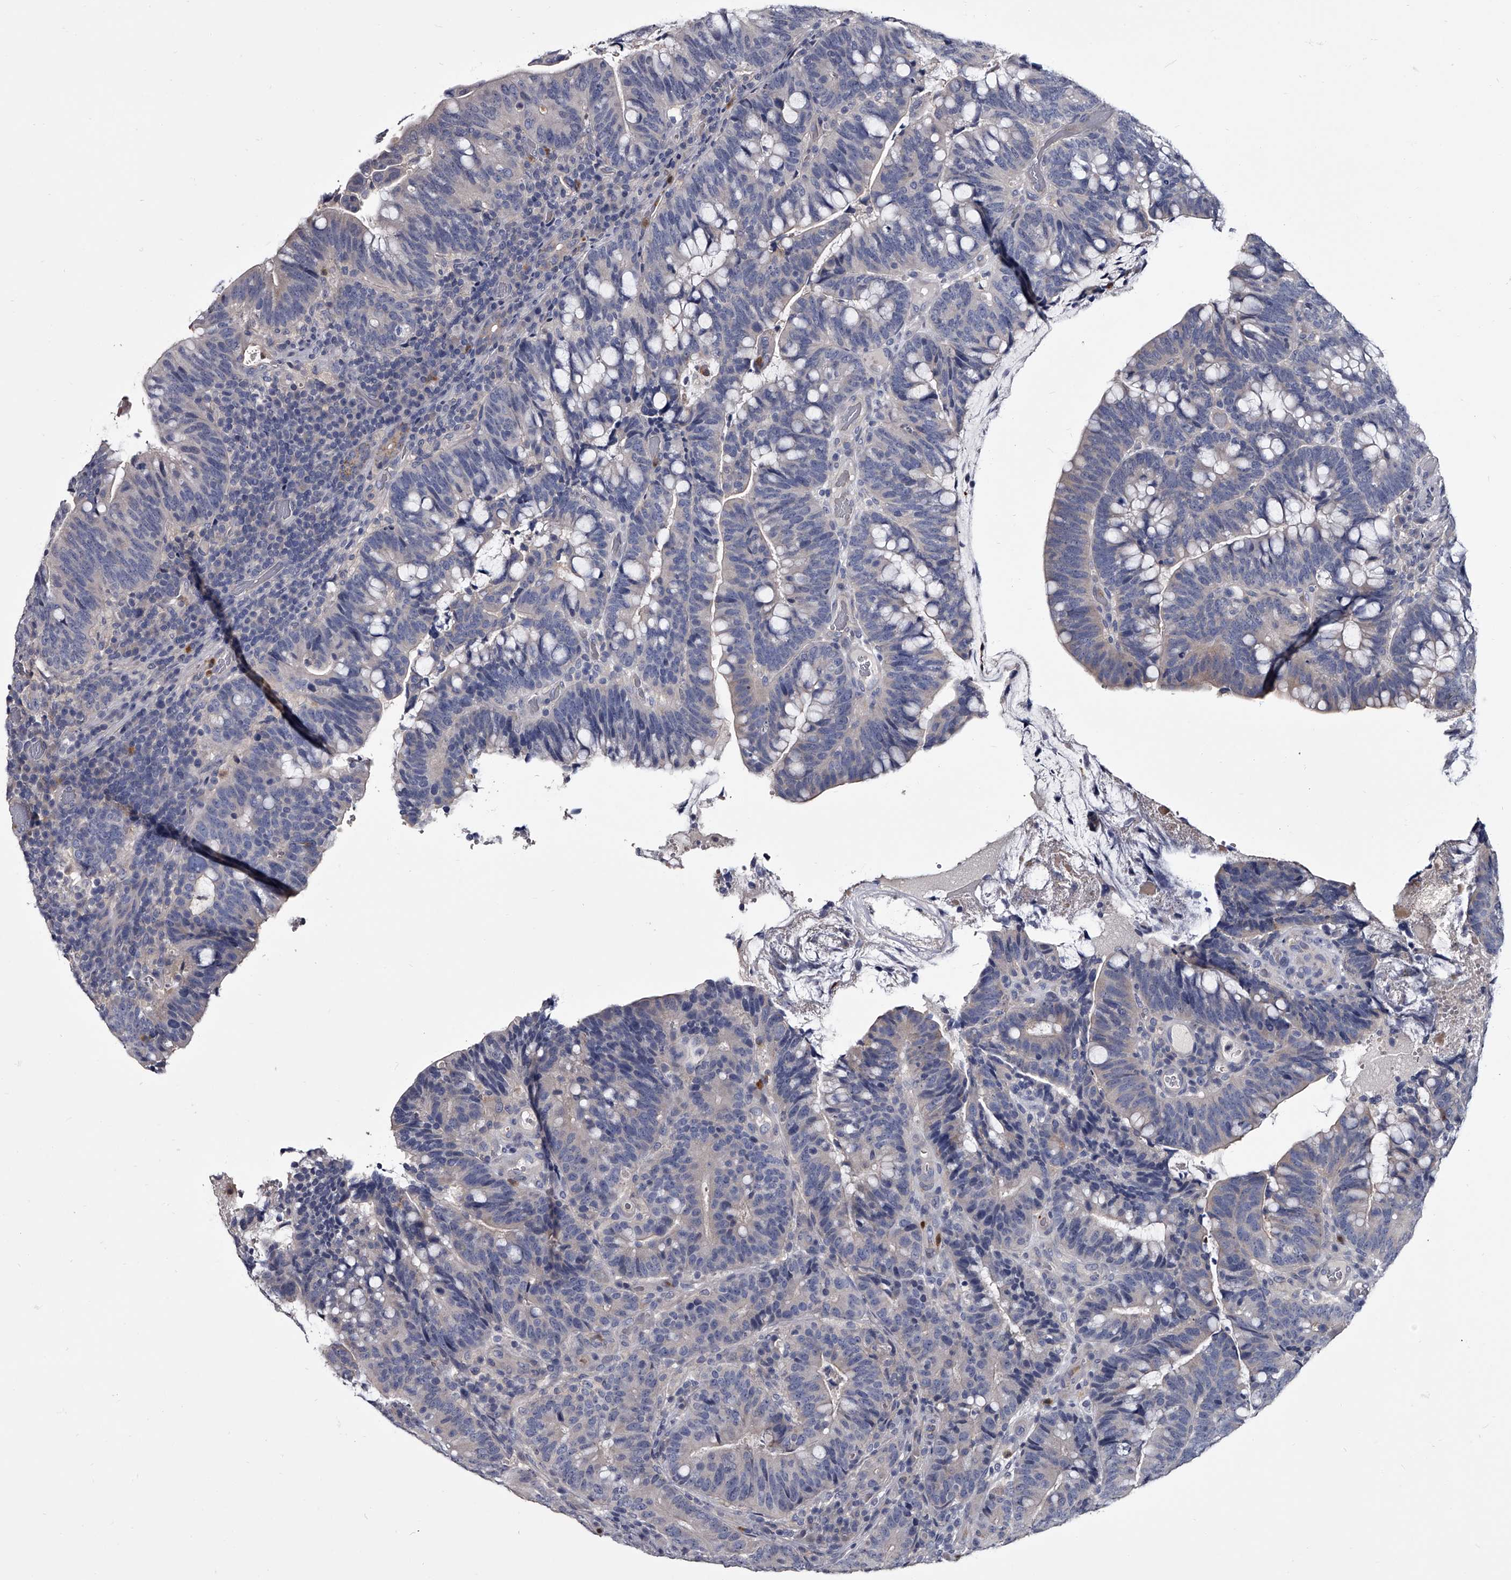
{"staining": {"intensity": "negative", "quantity": "none", "location": "none"}, "tissue": "colorectal cancer", "cell_type": "Tumor cells", "image_type": "cancer", "snomed": [{"axis": "morphology", "description": "Adenocarcinoma, NOS"}, {"axis": "topography", "description": "Colon"}], "caption": "A high-resolution photomicrograph shows IHC staining of colorectal cancer (adenocarcinoma), which exhibits no significant positivity in tumor cells. The staining is performed using DAB (3,3'-diaminobenzidine) brown chromogen with nuclei counter-stained in using hematoxylin.", "gene": "GAPVD1", "patient": {"sex": "female", "age": 66}}